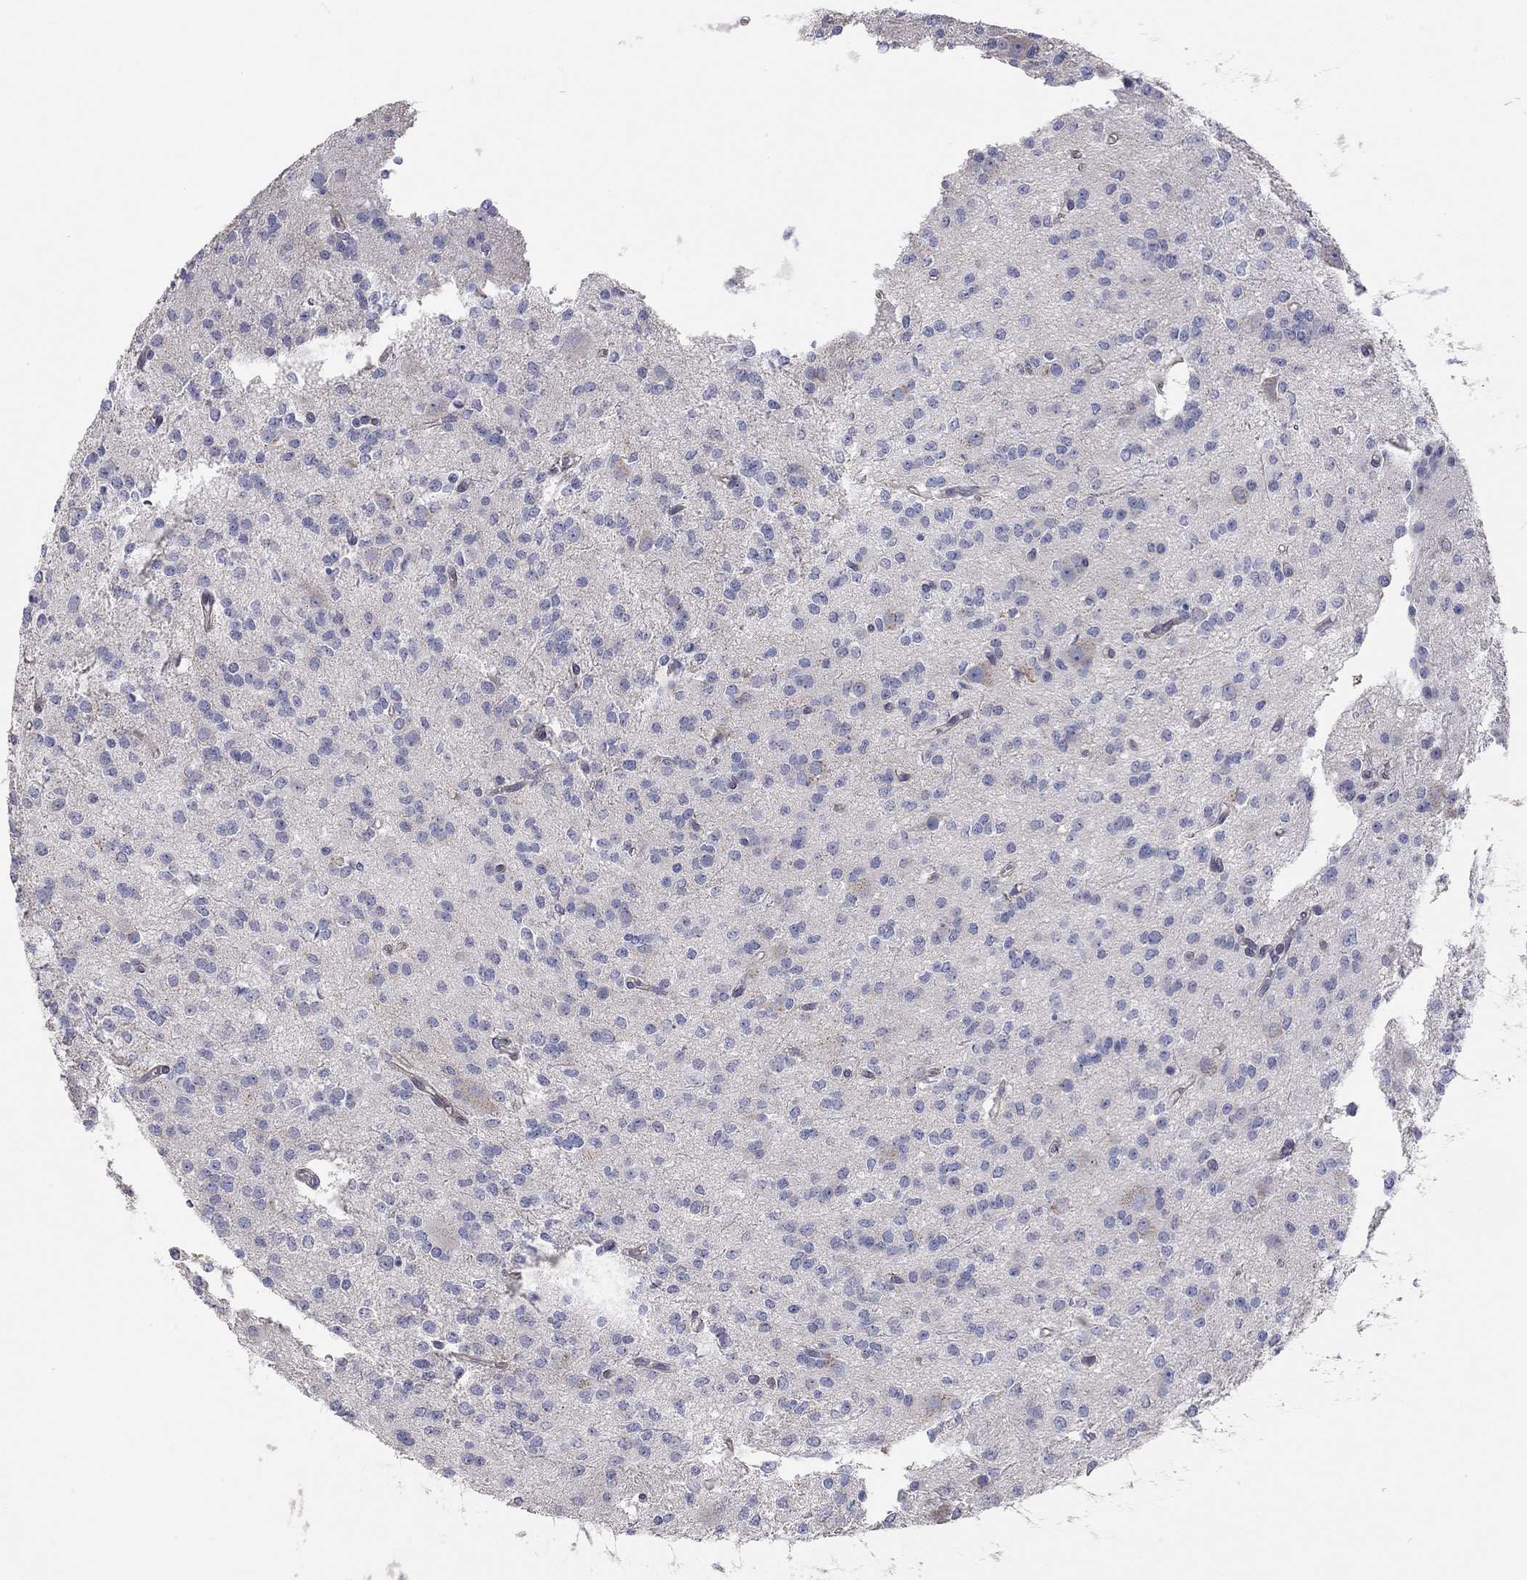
{"staining": {"intensity": "negative", "quantity": "none", "location": "none"}, "tissue": "glioma", "cell_type": "Tumor cells", "image_type": "cancer", "snomed": [{"axis": "morphology", "description": "Glioma, malignant, Low grade"}, {"axis": "topography", "description": "Brain"}], "caption": "This micrograph is of glioma stained with IHC to label a protein in brown with the nuclei are counter-stained blue. There is no positivity in tumor cells. Nuclei are stained in blue.", "gene": "PAPSS2", "patient": {"sex": "male", "age": 27}}